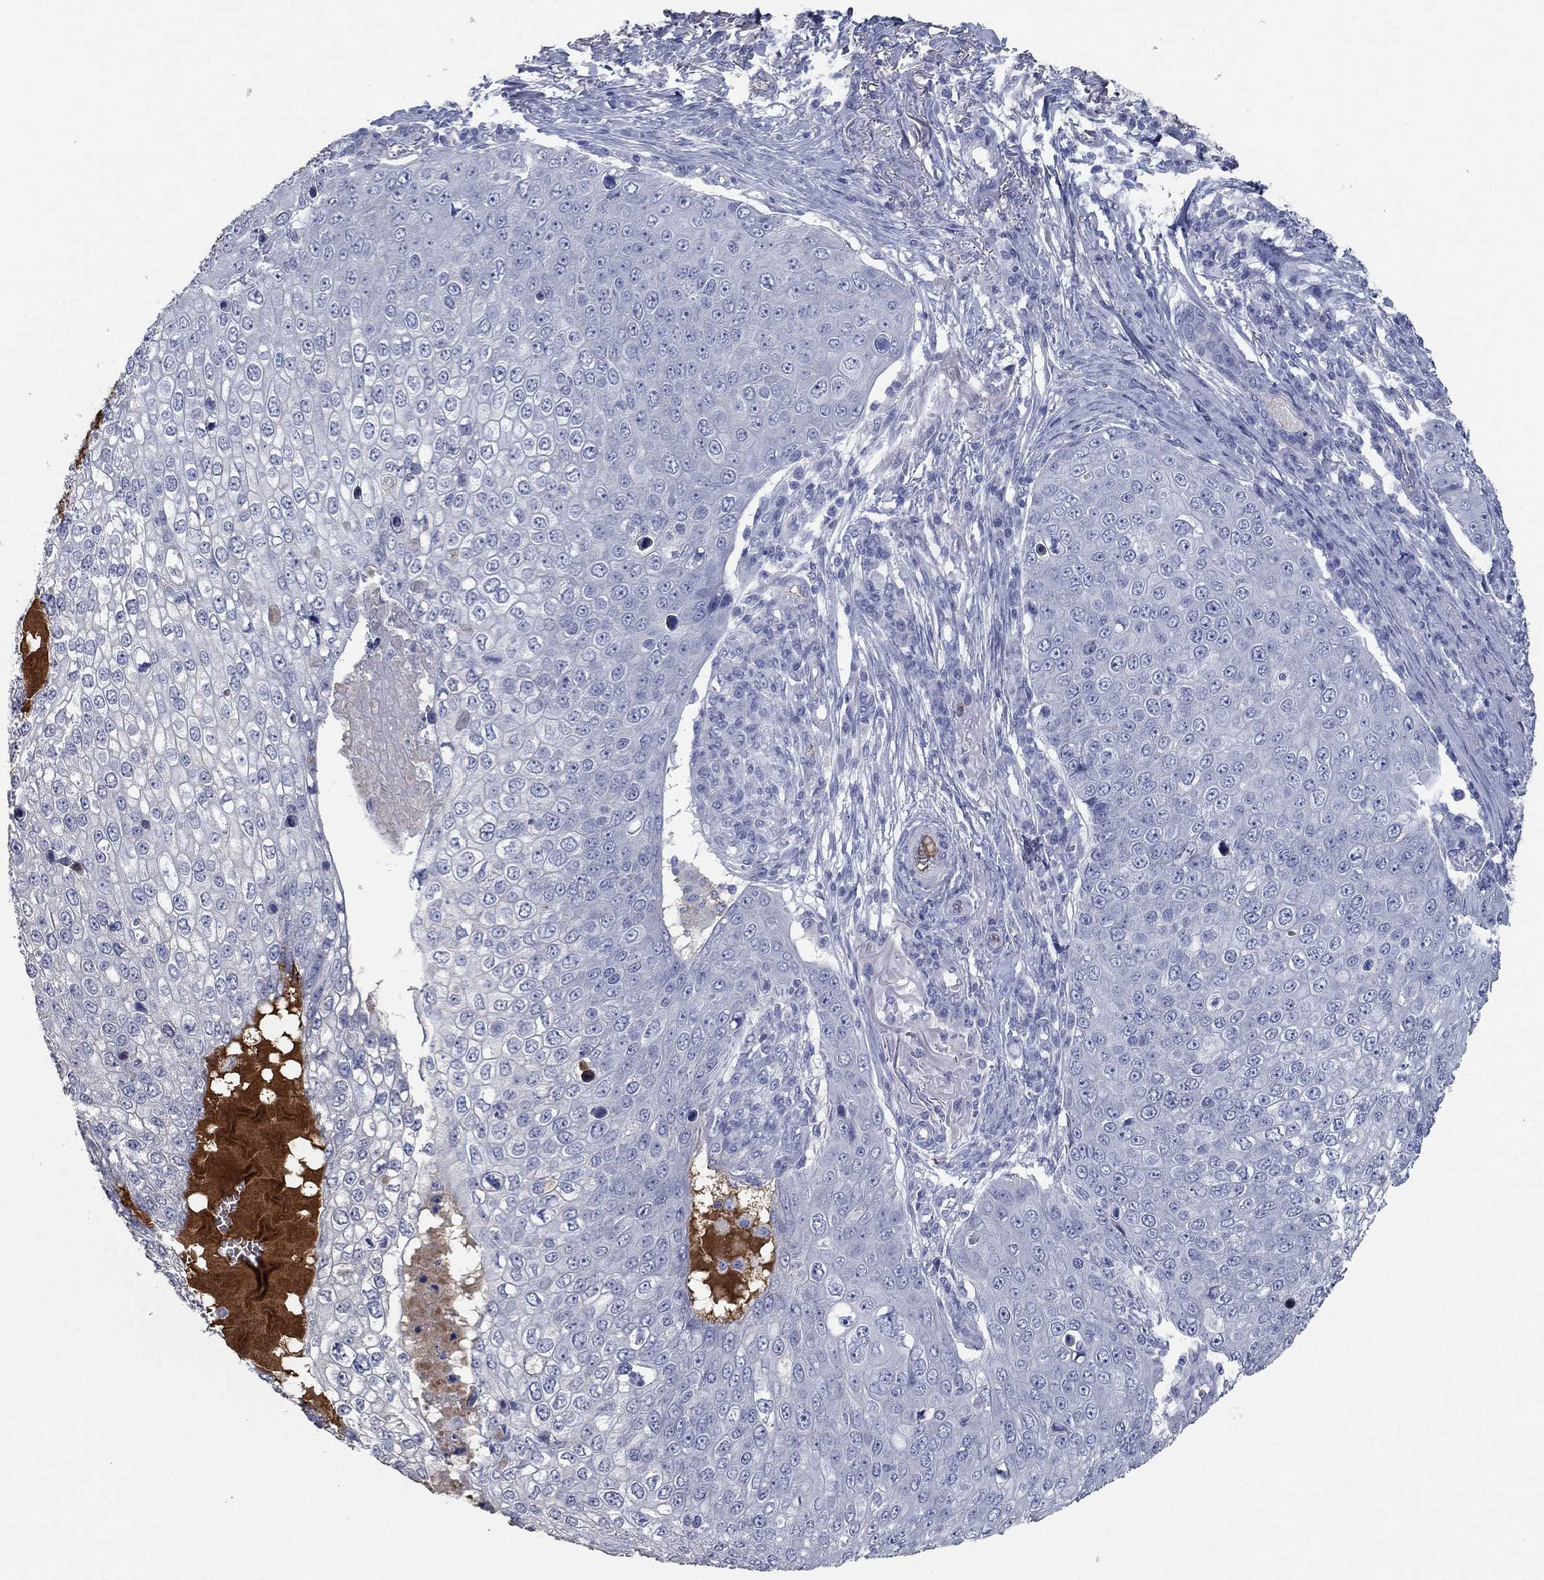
{"staining": {"intensity": "negative", "quantity": "none", "location": "none"}, "tissue": "skin cancer", "cell_type": "Tumor cells", "image_type": "cancer", "snomed": [{"axis": "morphology", "description": "Squamous cell carcinoma, NOS"}, {"axis": "topography", "description": "Skin"}], "caption": "High power microscopy histopathology image of an immunohistochemistry histopathology image of skin cancer, revealing no significant expression in tumor cells.", "gene": "APOC3", "patient": {"sex": "male", "age": 71}}